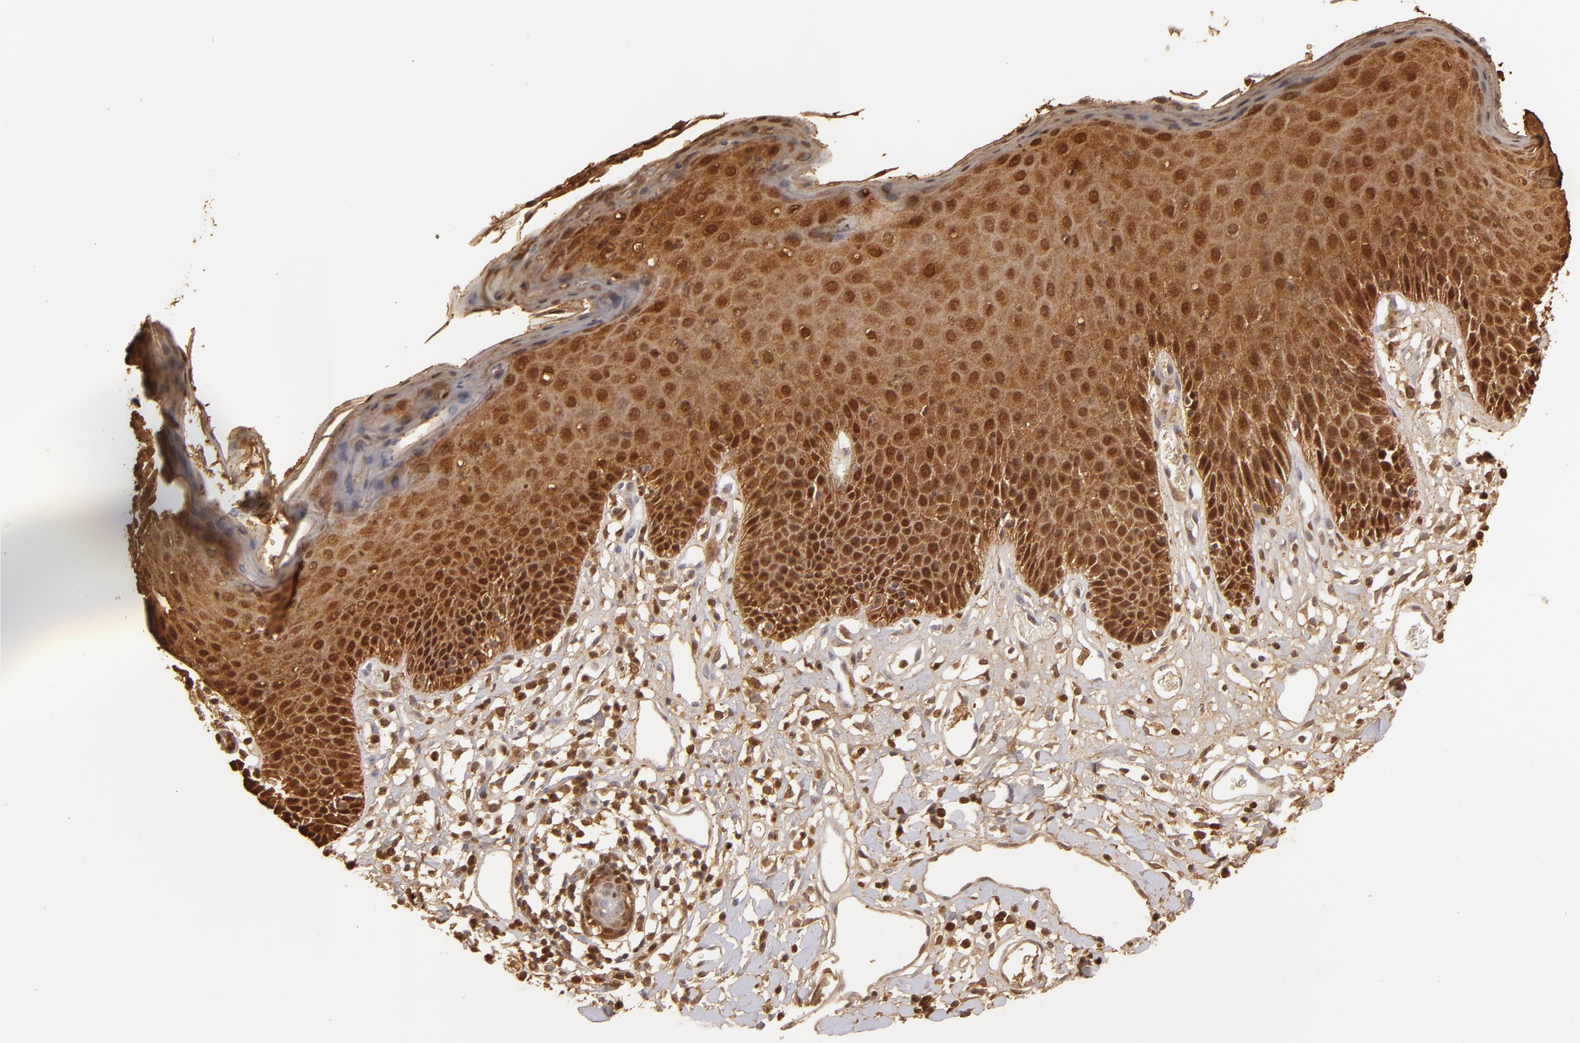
{"staining": {"intensity": "strong", "quantity": ">75%", "location": "cytoplasmic/membranous,nuclear"}, "tissue": "skin", "cell_type": "Epidermal cells", "image_type": "normal", "snomed": [{"axis": "morphology", "description": "Normal tissue, NOS"}, {"axis": "topography", "description": "Vulva"}, {"axis": "topography", "description": "Peripheral nerve tissue"}], "caption": "High-magnification brightfield microscopy of benign skin stained with DAB (3,3'-diaminobenzidine) (brown) and counterstained with hematoxylin (blue). epidermal cells exhibit strong cytoplasmic/membranous,nuclear positivity is present in about>75% of cells.", "gene": "S100A2", "patient": {"sex": "female", "age": 68}}